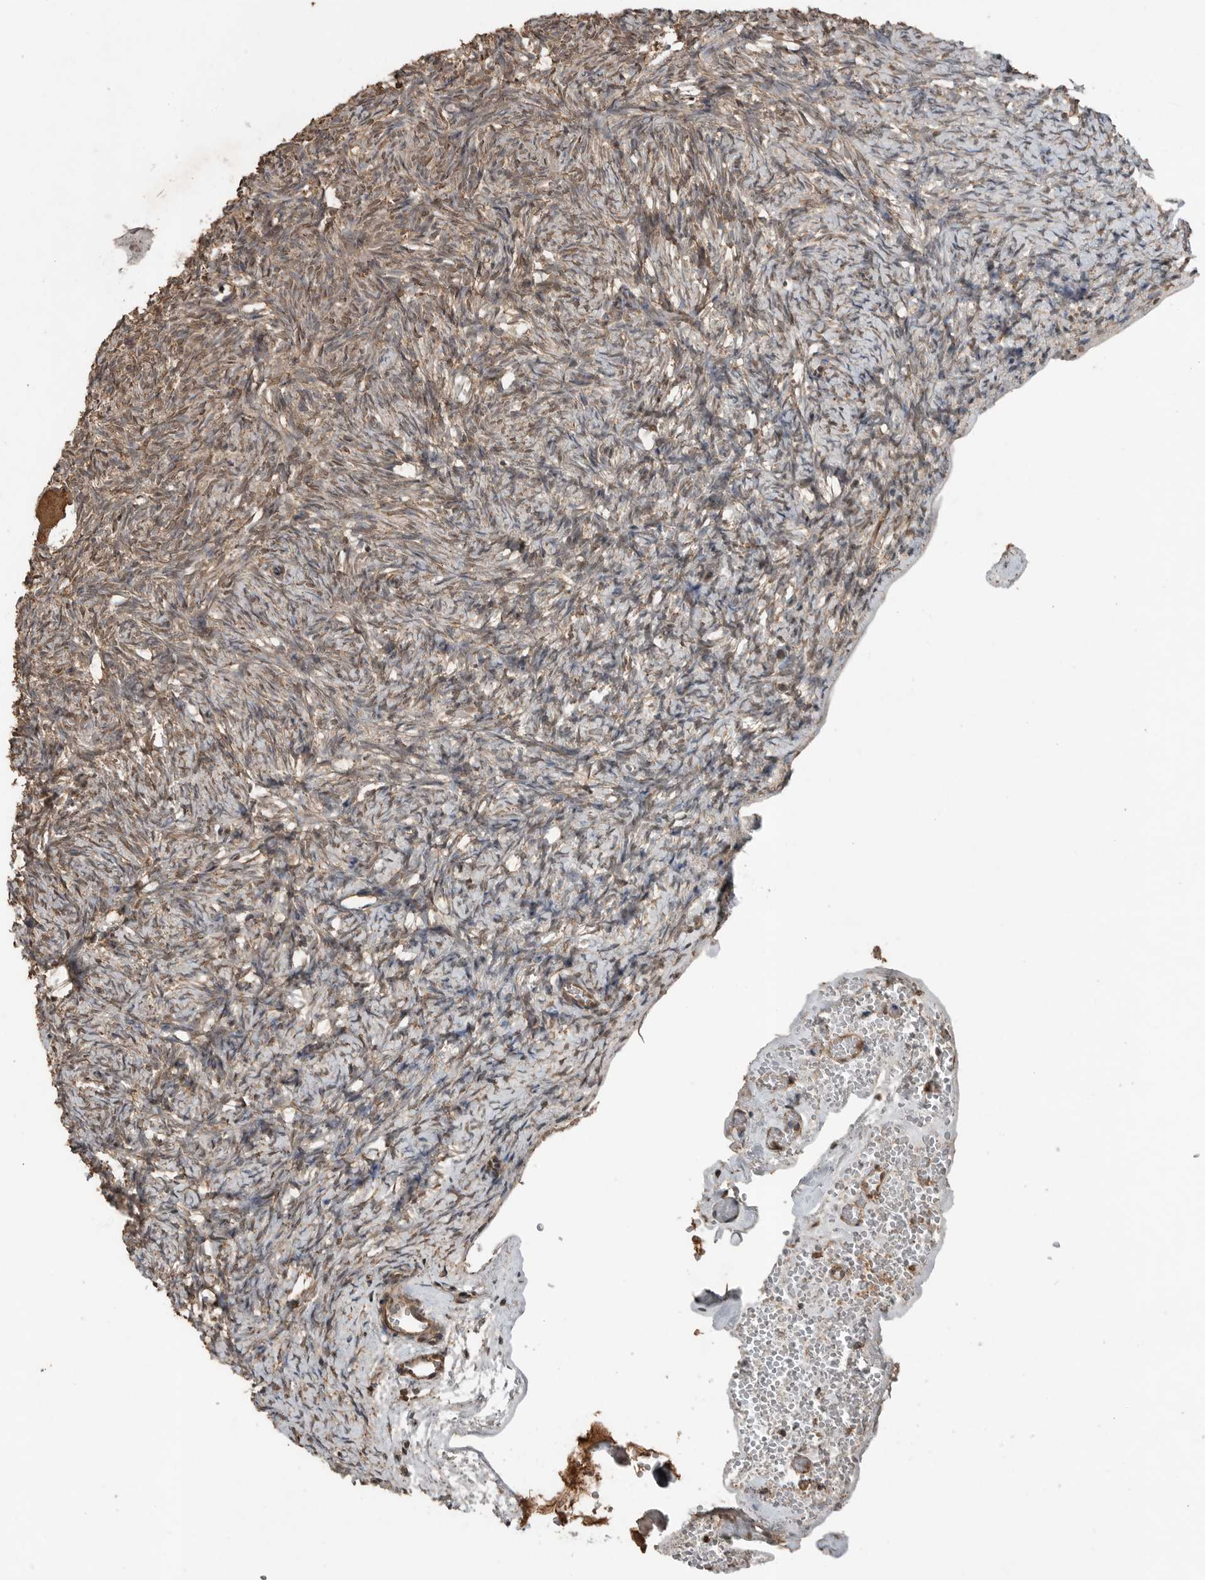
{"staining": {"intensity": "moderate", "quantity": ">75%", "location": "cytoplasmic/membranous"}, "tissue": "ovary", "cell_type": "Follicle cells", "image_type": "normal", "snomed": [{"axis": "morphology", "description": "Normal tissue, NOS"}, {"axis": "topography", "description": "Ovary"}], "caption": "Immunohistochemical staining of unremarkable human ovary demonstrates moderate cytoplasmic/membranous protein positivity in about >75% of follicle cells.", "gene": "BLZF1", "patient": {"sex": "female", "age": 34}}